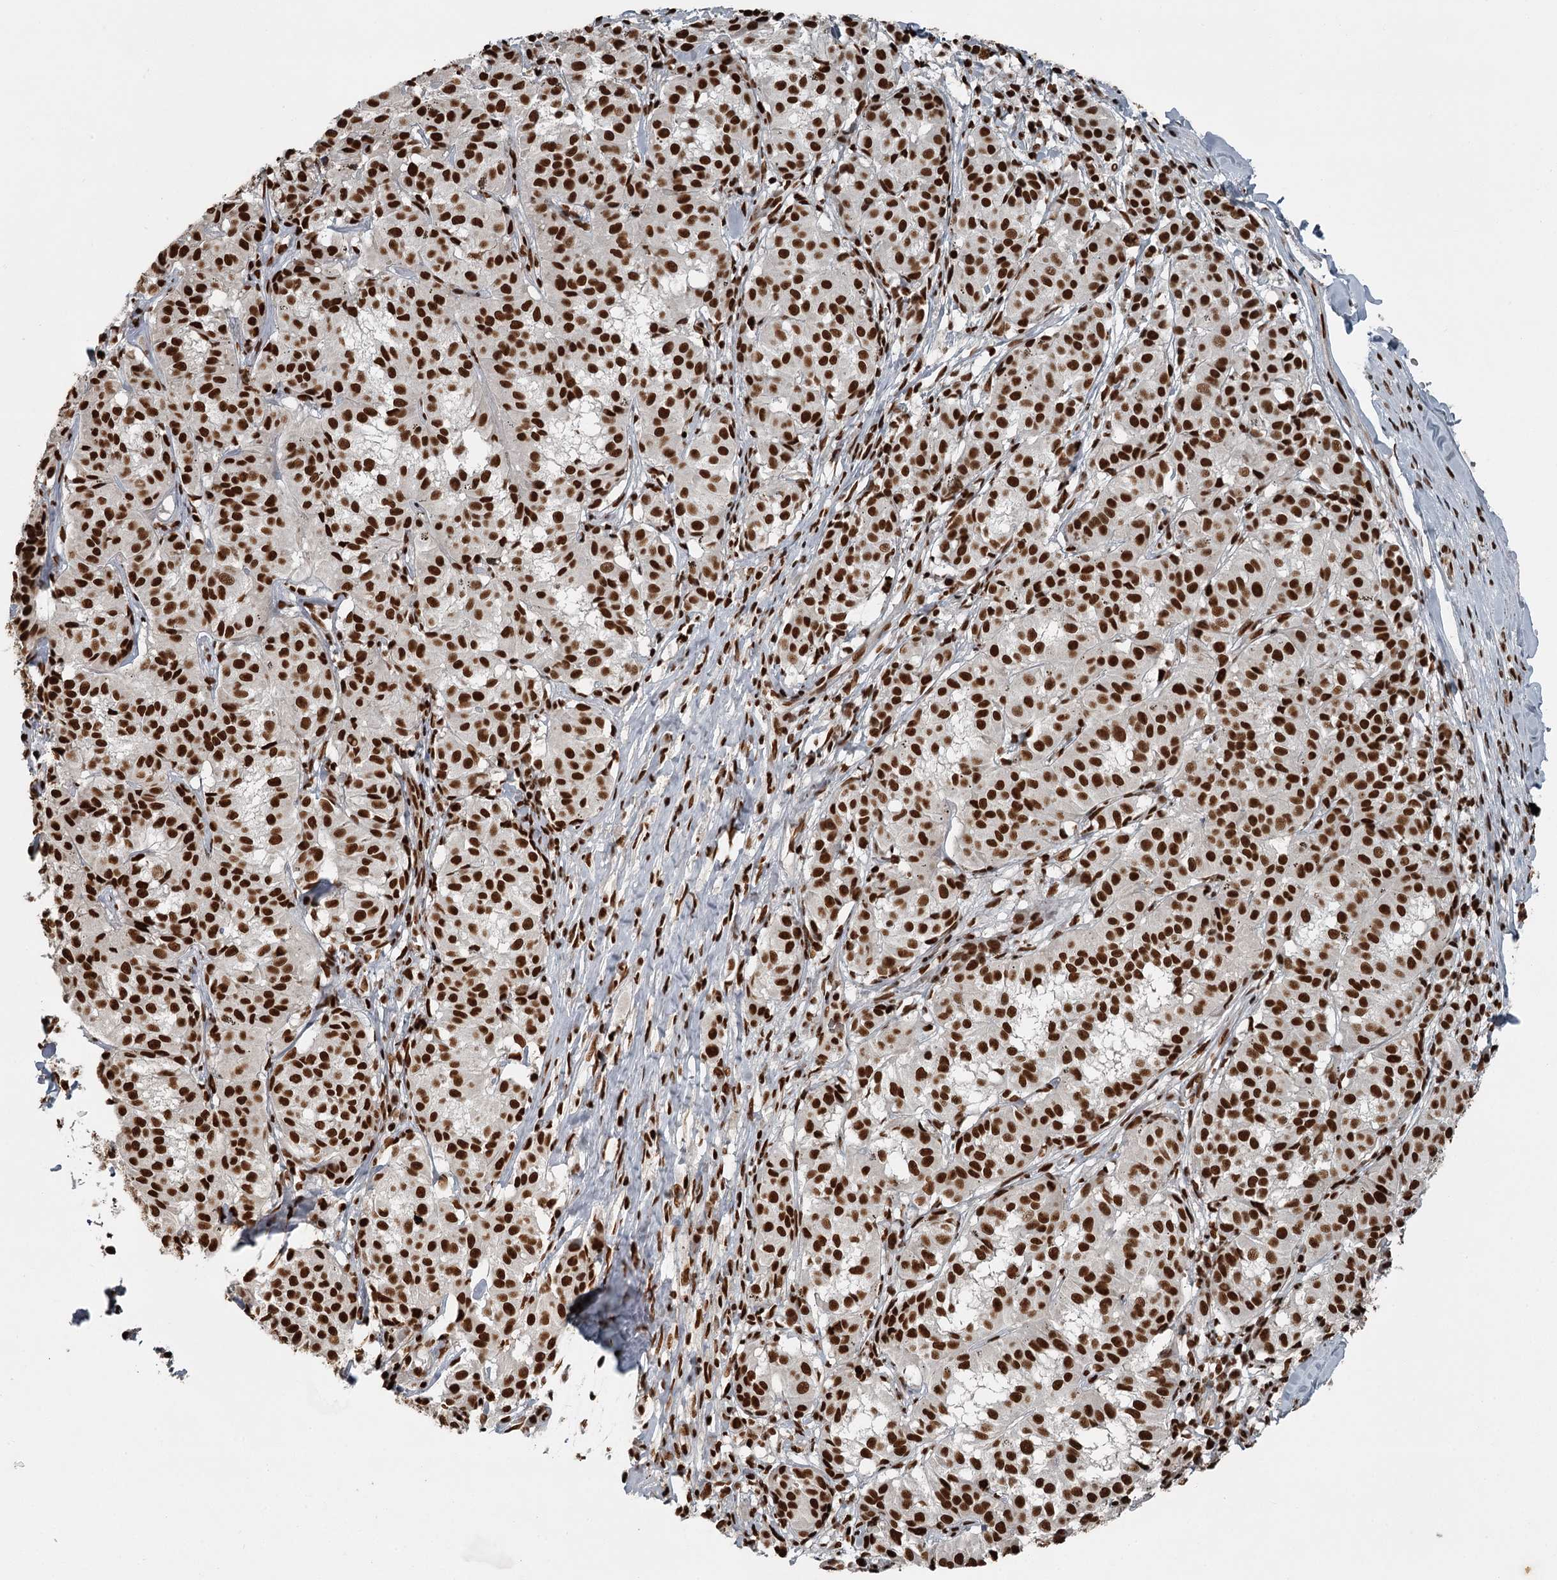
{"staining": {"intensity": "strong", "quantity": ">75%", "location": "nuclear"}, "tissue": "melanoma", "cell_type": "Tumor cells", "image_type": "cancer", "snomed": [{"axis": "morphology", "description": "Malignant melanoma, NOS"}, {"axis": "topography", "description": "Skin"}], "caption": "Melanoma stained with a brown dye reveals strong nuclear positive staining in approximately >75% of tumor cells.", "gene": "RBBP7", "patient": {"sex": "female", "age": 72}}